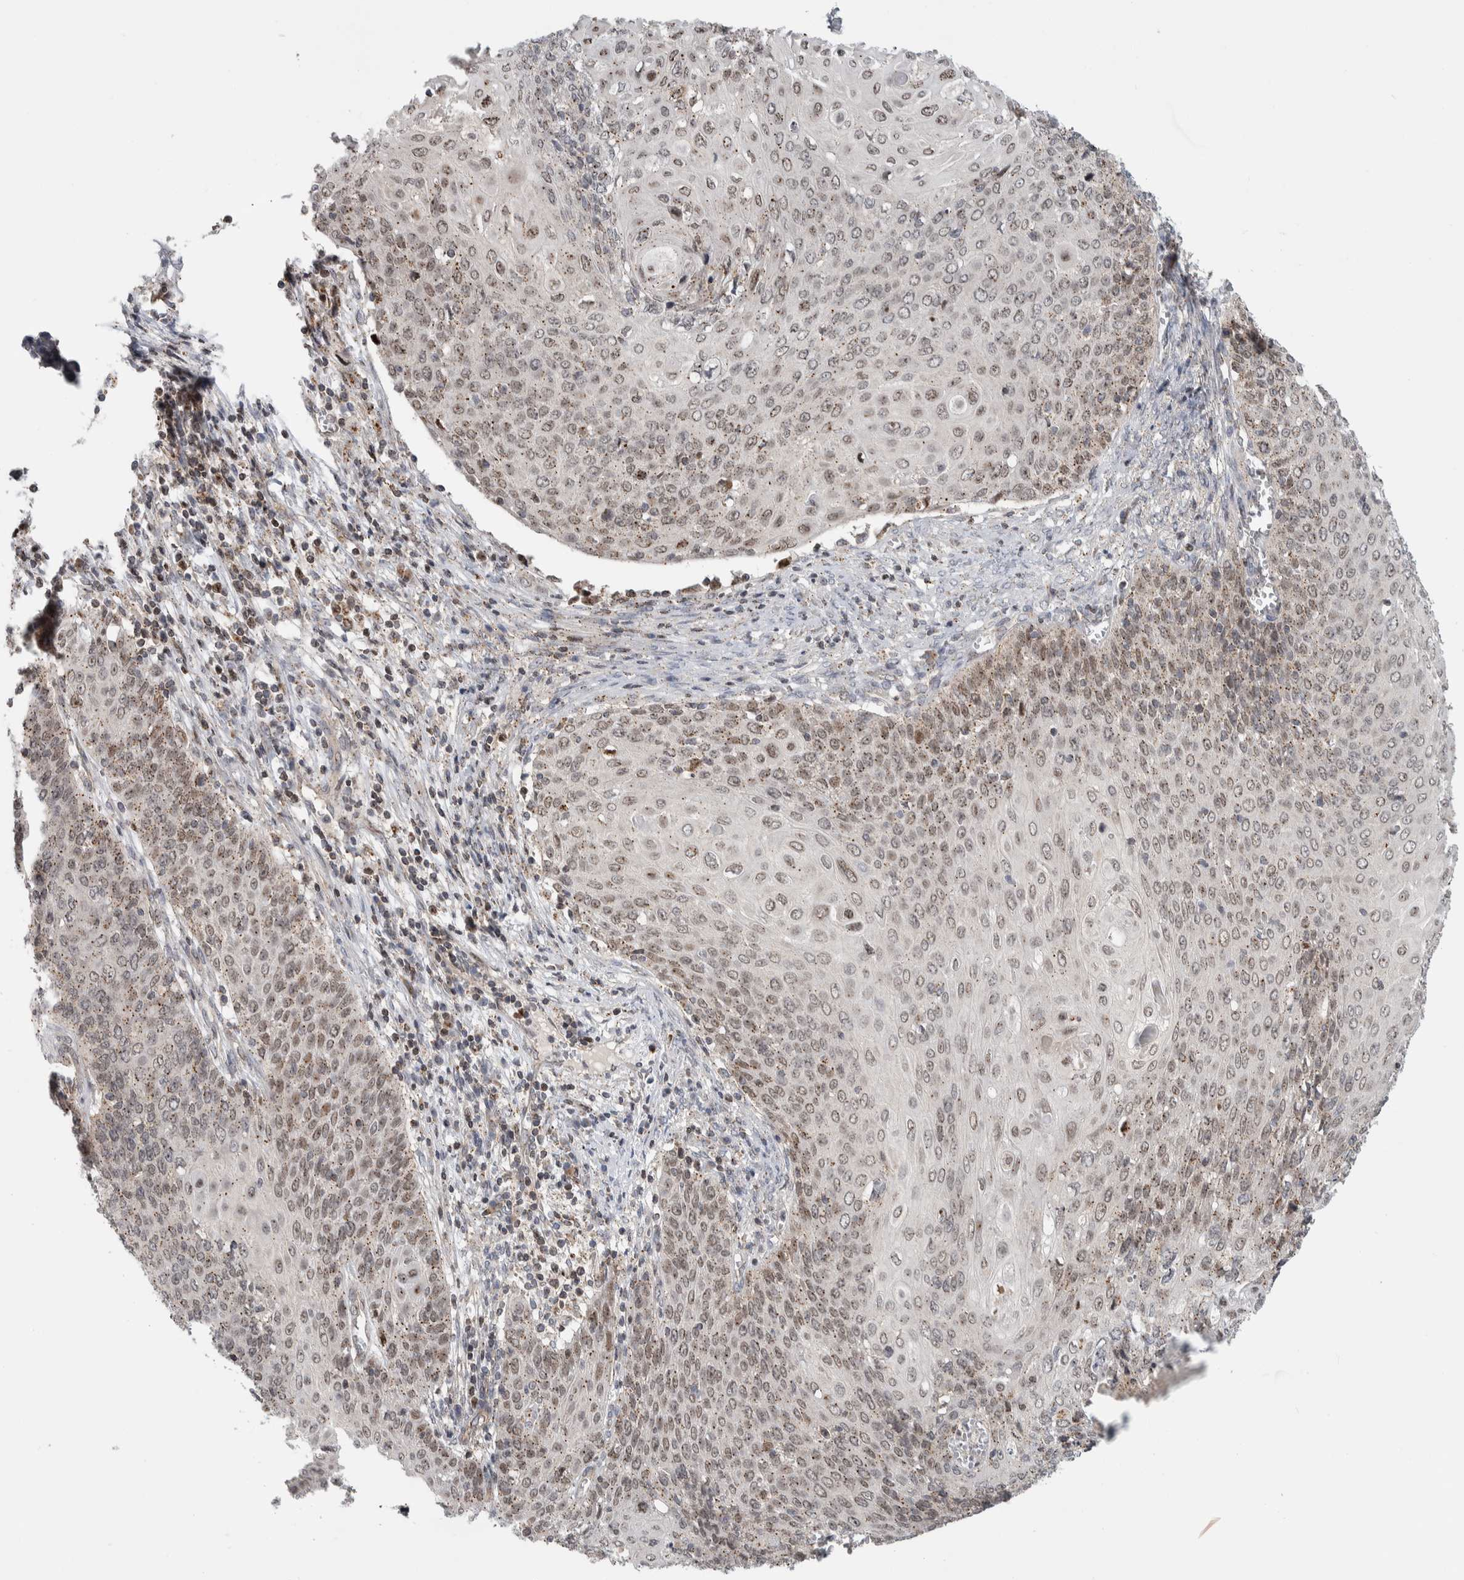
{"staining": {"intensity": "weak", "quantity": ">75%", "location": "cytoplasmic/membranous,nuclear"}, "tissue": "cervical cancer", "cell_type": "Tumor cells", "image_type": "cancer", "snomed": [{"axis": "morphology", "description": "Squamous cell carcinoma, NOS"}, {"axis": "topography", "description": "Cervix"}], "caption": "This micrograph displays immunohistochemistry staining of cervical cancer, with low weak cytoplasmic/membranous and nuclear staining in about >75% of tumor cells.", "gene": "MSL1", "patient": {"sex": "female", "age": 39}}